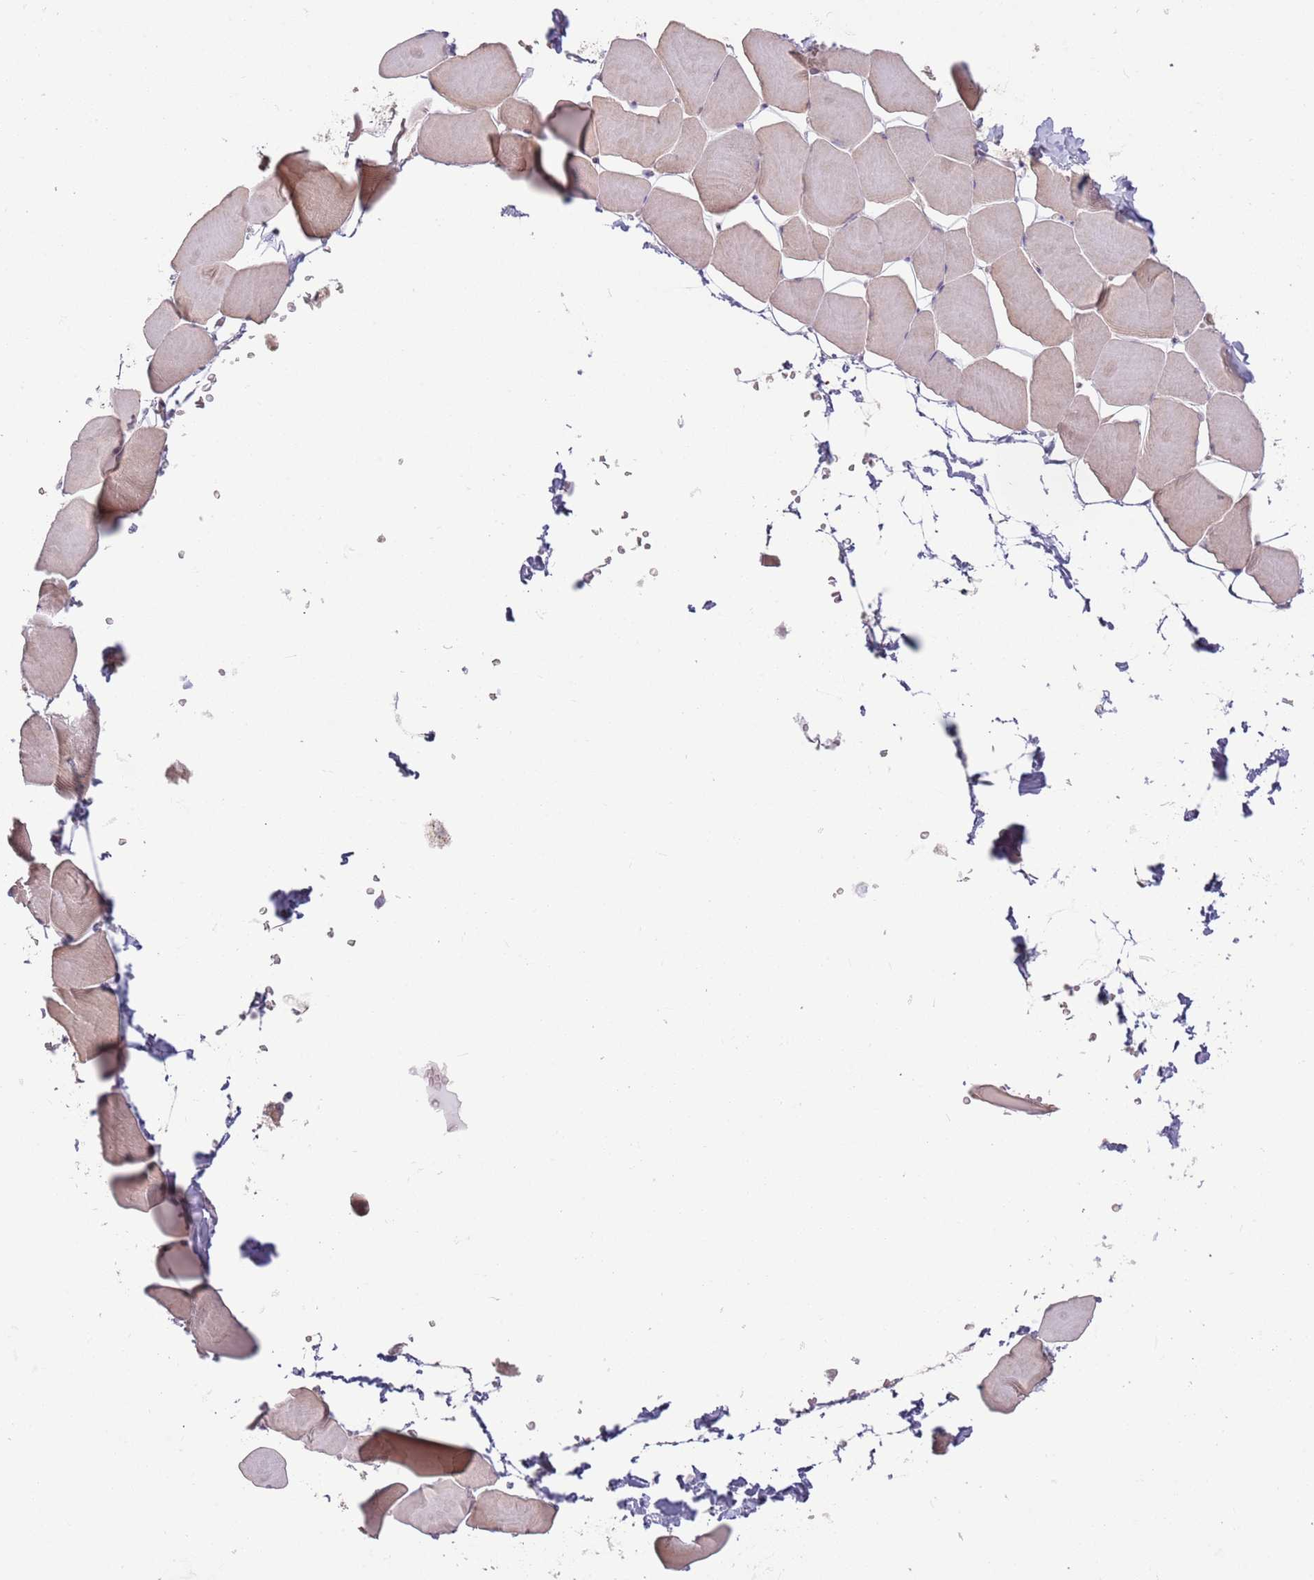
{"staining": {"intensity": "weak", "quantity": "25%-75%", "location": "cytoplasmic/membranous"}, "tissue": "skeletal muscle", "cell_type": "Myocytes", "image_type": "normal", "snomed": [{"axis": "morphology", "description": "Normal tissue, NOS"}, {"axis": "topography", "description": "Skeletal muscle"}], "caption": "Protein analysis of normal skeletal muscle shows weak cytoplasmic/membranous expression in approximately 25%-75% of myocytes.", "gene": "SAV1", "patient": {"sex": "male", "age": 25}}